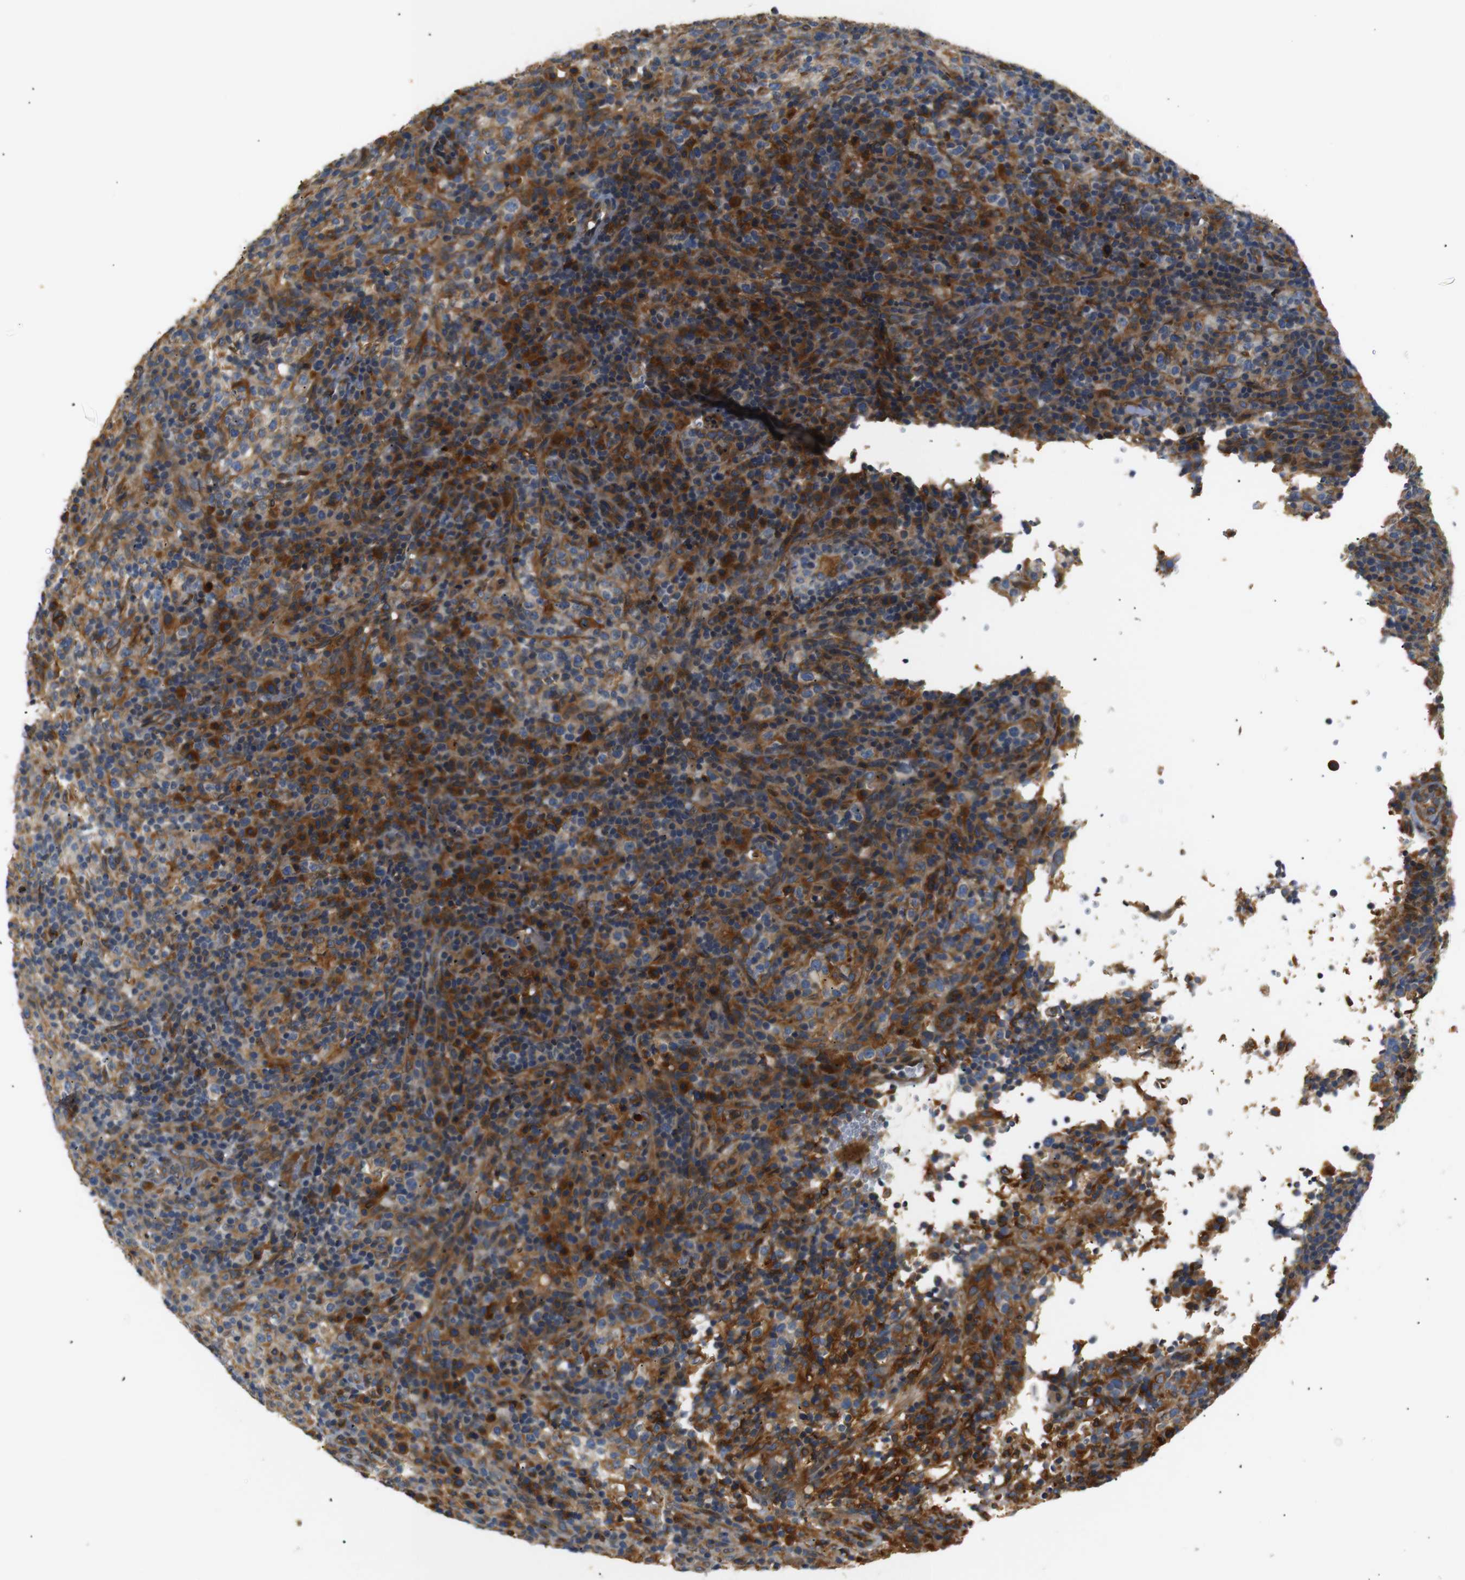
{"staining": {"intensity": "moderate", "quantity": ">75%", "location": "cytoplasmic/membranous"}, "tissue": "lymphoma", "cell_type": "Tumor cells", "image_type": "cancer", "snomed": [{"axis": "morphology", "description": "Malignant lymphoma, non-Hodgkin's type, High grade"}, {"axis": "topography", "description": "Lymph node"}], "caption": "IHC (DAB (3,3'-diaminobenzidine)) staining of human malignant lymphoma, non-Hodgkin's type (high-grade) shows moderate cytoplasmic/membranous protein positivity in about >75% of tumor cells.", "gene": "TMED2", "patient": {"sex": "female", "age": 76}}